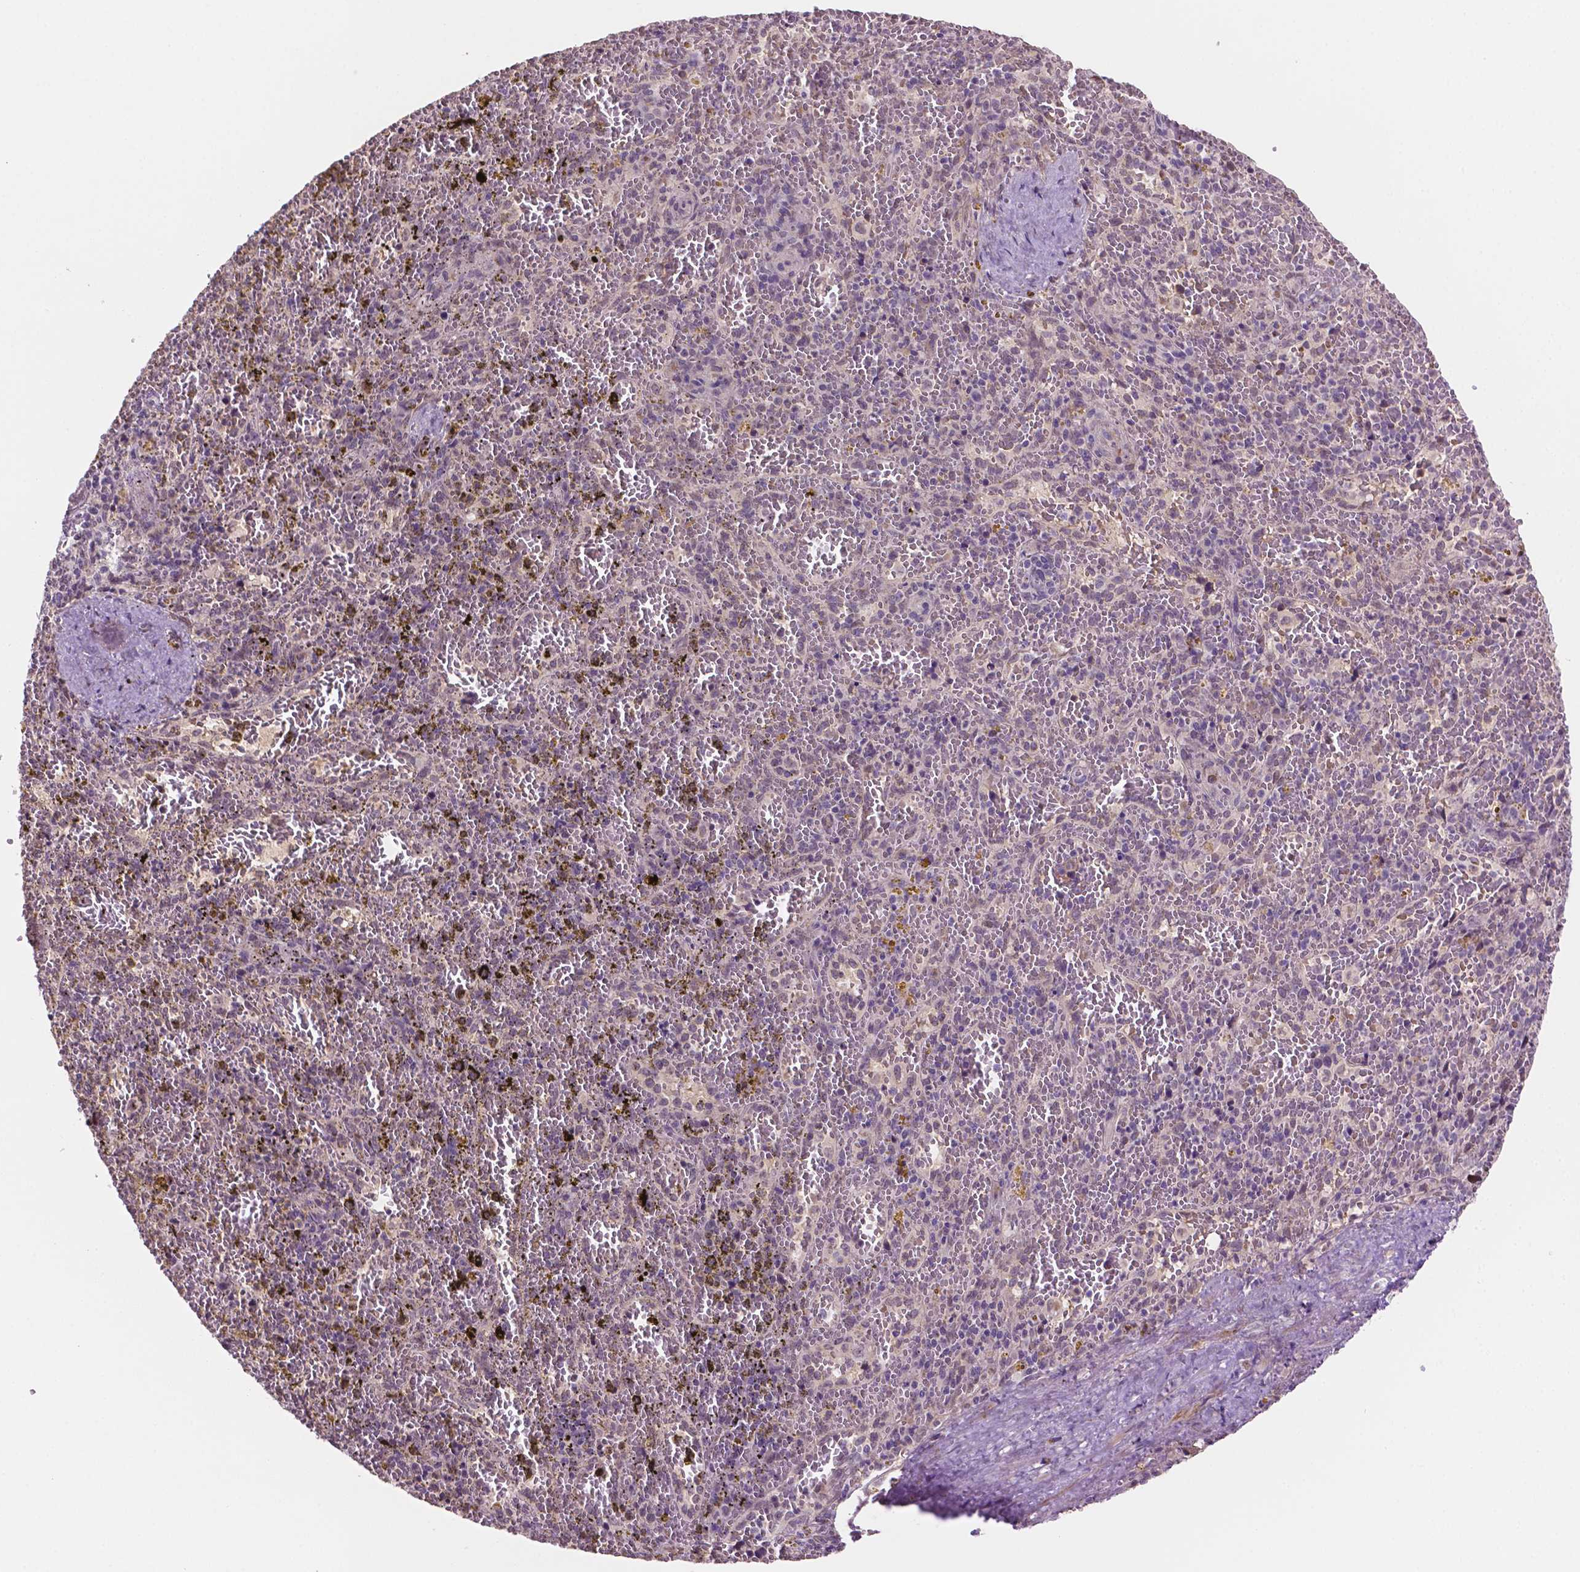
{"staining": {"intensity": "negative", "quantity": "none", "location": "none"}, "tissue": "spleen", "cell_type": "Cells in red pulp", "image_type": "normal", "snomed": [{"axis": "morphology", "description": "Normal tissue, NOS"}, {"axis": "topography", "description": "Spleen"}], "caption": "Micrograph shows no protein expression in cells in red pulp of normal spleen. (Stains: DAB IHC with hematoxylin counter stain, Microscopy: brightfield microscopy at high magnification).", "gene": "SHLD3", "patient": {"sex": "female", "age": 50}}